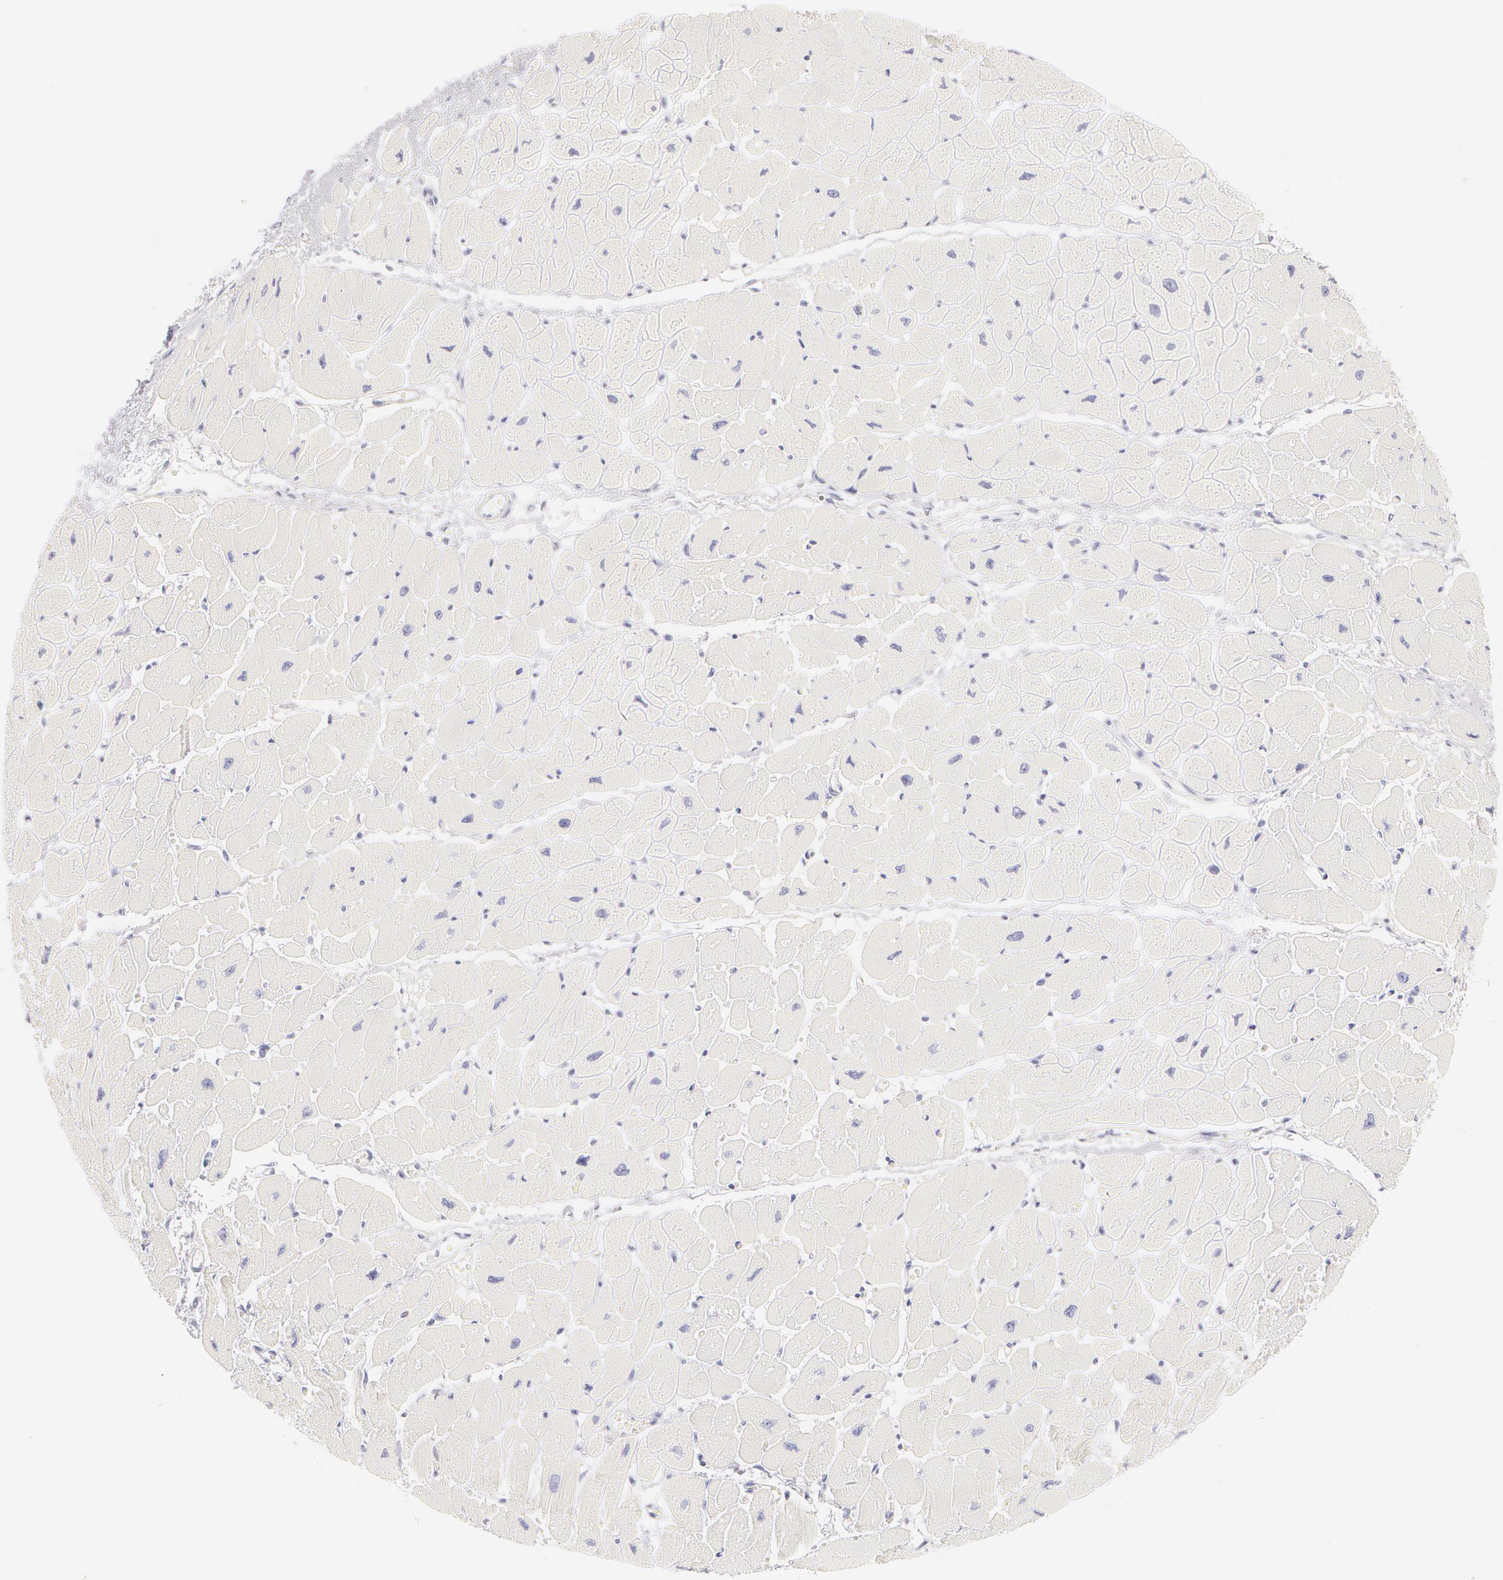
{"staining": {"intensity": "negative", "quantity": "none", "location": "none"}, "tissue": "heart muscle", "cell_type": "Cardiomyocytes", "image_type": "normal", "snomed": [{"axis": "morphology", "description": "Normal tissue, NOS"}, {"axis": "topography", "description": "Heart"}], "caption": "DAB (3,3'-diaminobenzidine) immunohistochemical staining of unremarkable heart muscle shows no significant positivity in cardiomyocytes. (DAB immunohistochemistry, high magnification).", "gene": "KRT8", "patient": {"sex": "female", "age": 54}}